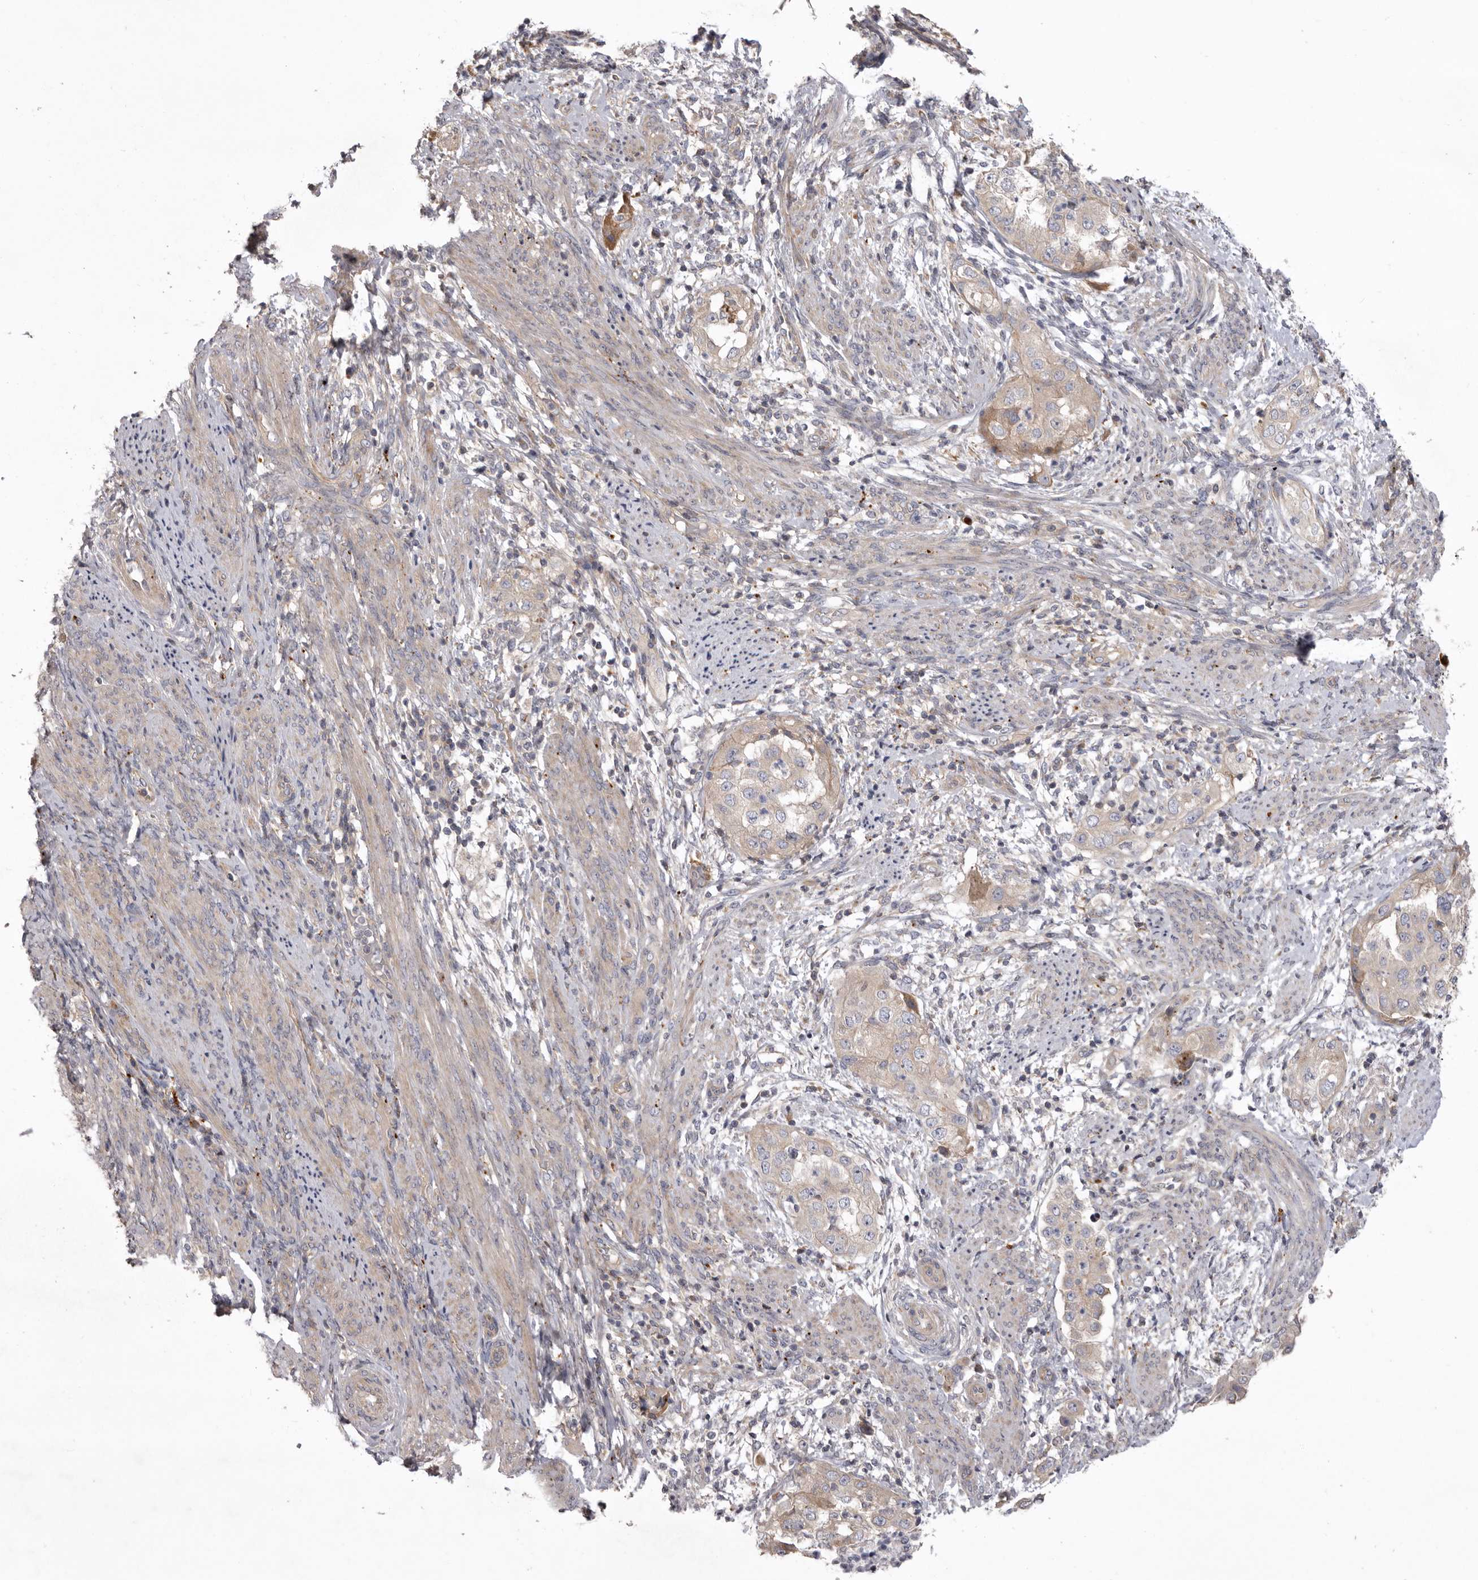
{"staining": {"intensity": "weak", "quantity": "<25%", "location": "cytoplasmic/membranous"}, "tissue": "endometrial cancer", "cell_type": "Tumor cells", "image_type": "cancer", "snomed": [{"axis": "morphology", "description": "Adenocarcinoma, NOS"}, {"axis": "topography", "description": "Endometrium"}], "caption": "Endometrial adenocarcinoma was stained to show a protein in brown. There is no significant positivity in tumor cells.", "gene": "WDR47", "patient": {"sex": "female", "age": 85}}